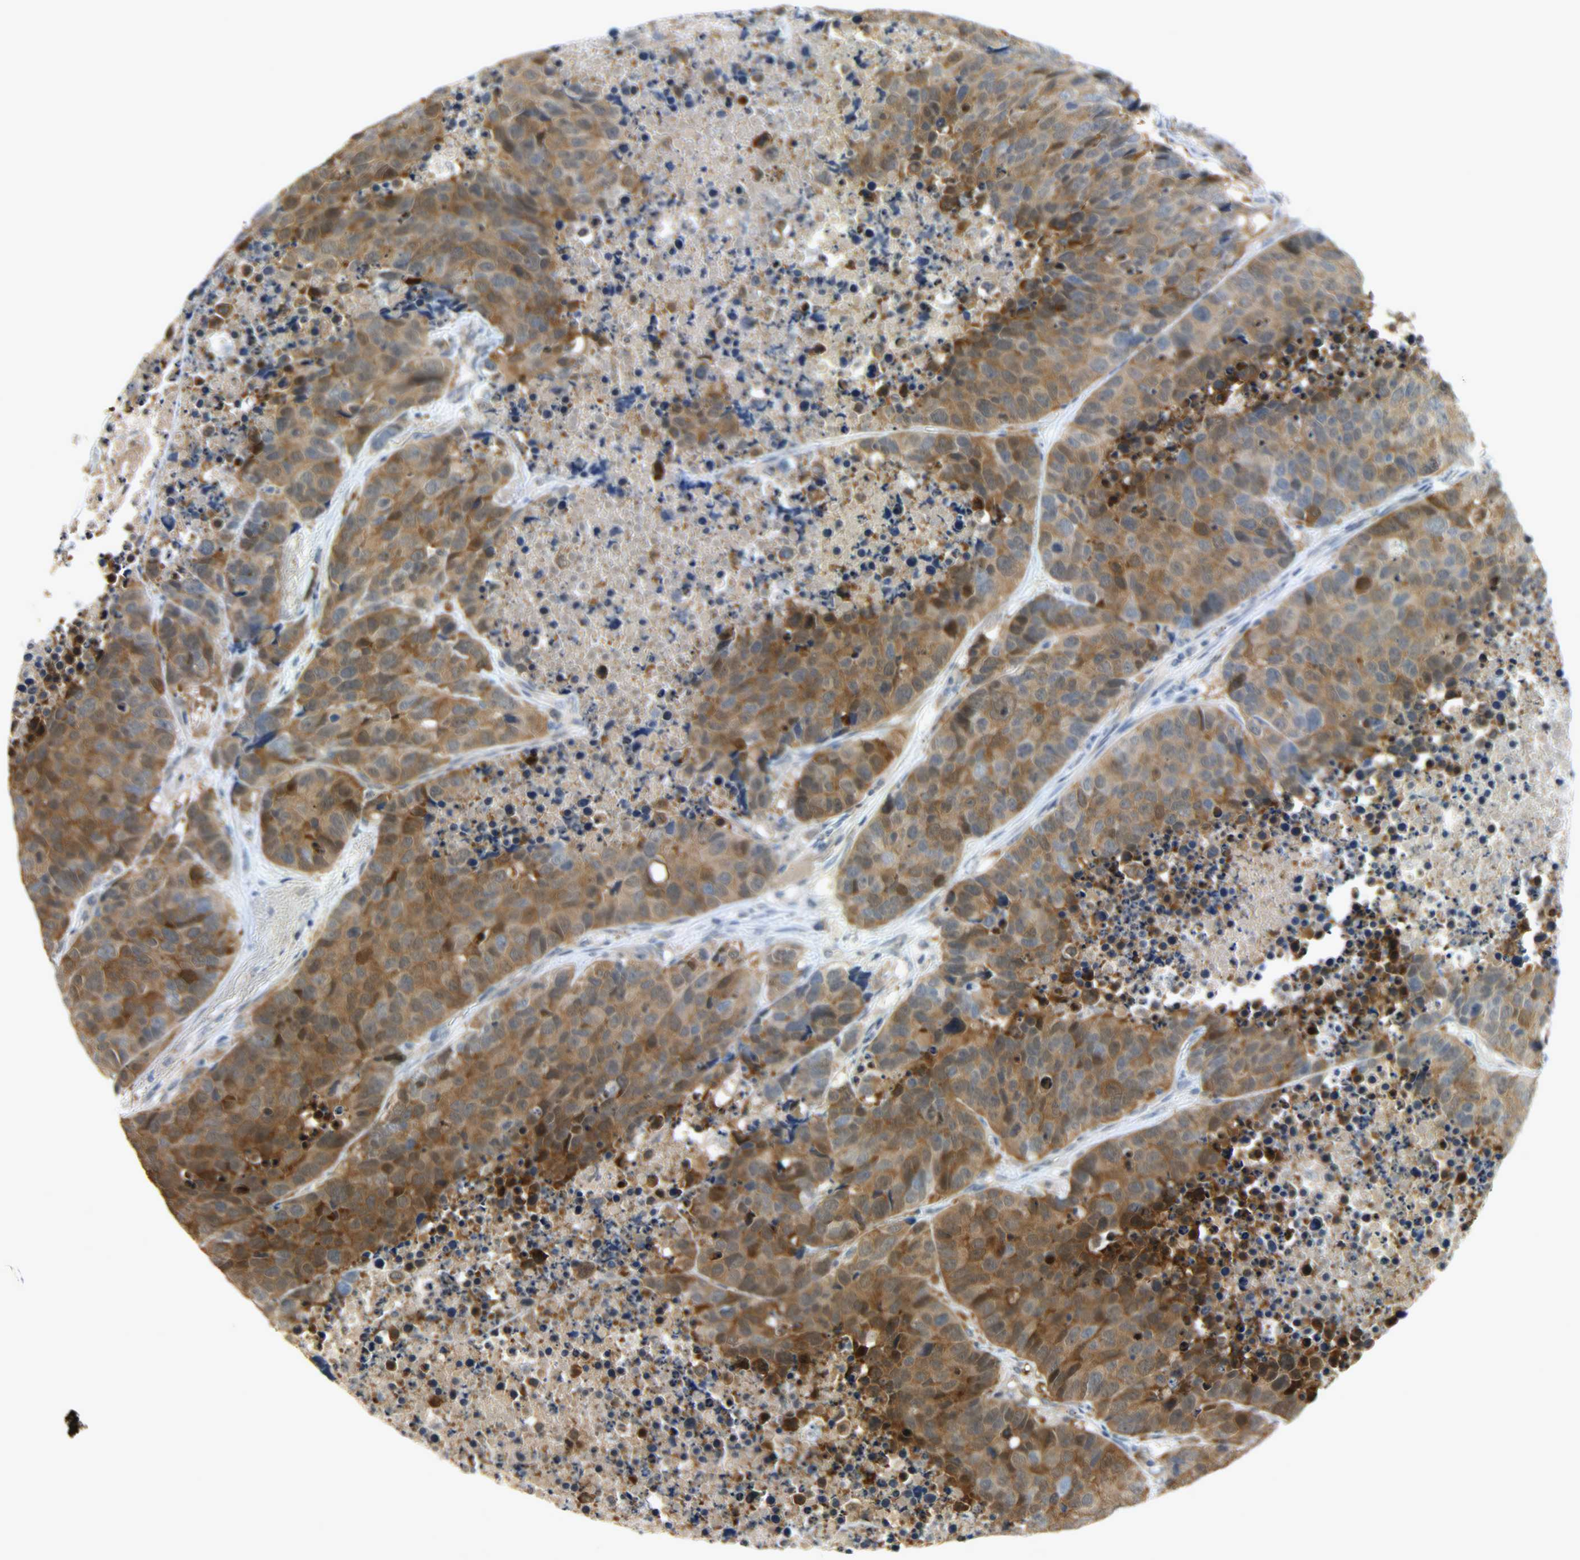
{"staining": {"intensity": "strong", "quantity": ">75%", "location": "cytoplasmic/membranous"}, "tissue": "carcinoid", "cell_type": "Tumor cells", "image_type": "cancer", "snomed": [{"axis": "morphology", "description": "Carcinoid, malignant, NOS"}, {"axis": "topography", "description": "Lung"}], "caption": "IHC of carcinoid (malignant) shows high levels of strong cytoplasmic/membranous staining in approximately >75% of tumor cells.", "gene": "EIF4EBP1", "patient": {"sex": "male", "age": 60}}